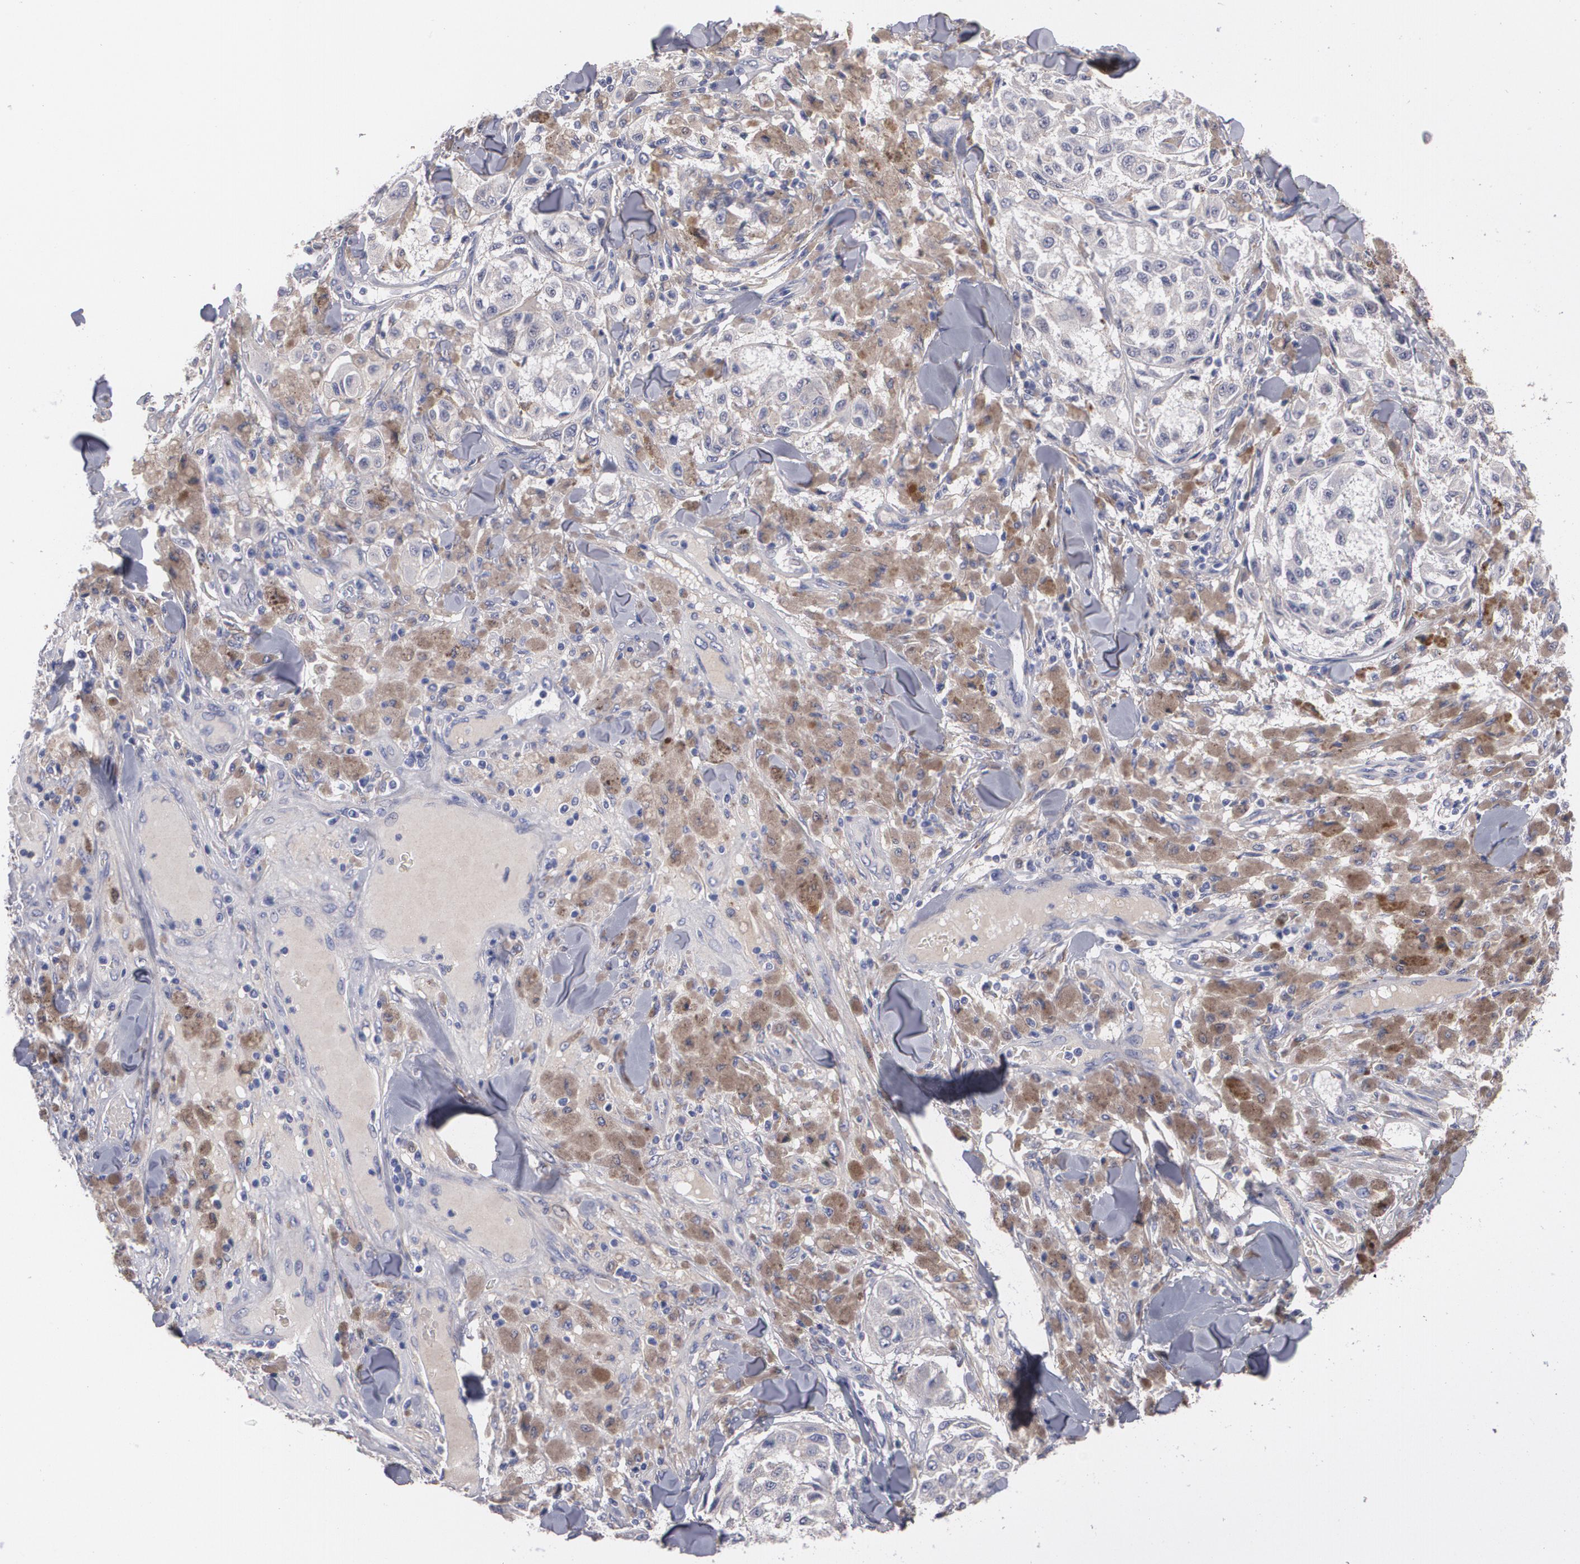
{"staining": {"intensity": "negative", "quantity": "none", "location": "none"}, "tissue": "melanoma", "cell_type": "Tumor cells", "image_type": "cancer", "snomed": [{"axis": "morphology", "description": "Malignant melanoma, NOS"}, {"axis": "topography", "description": "Skin"}], "caption": "Malignant melanoma stained for a protein using immunohistochemistry (IHC) exhibits no expression tumor cells.", "gene": "FBLN1", "patient": {"sex": "female", "age": 64}}